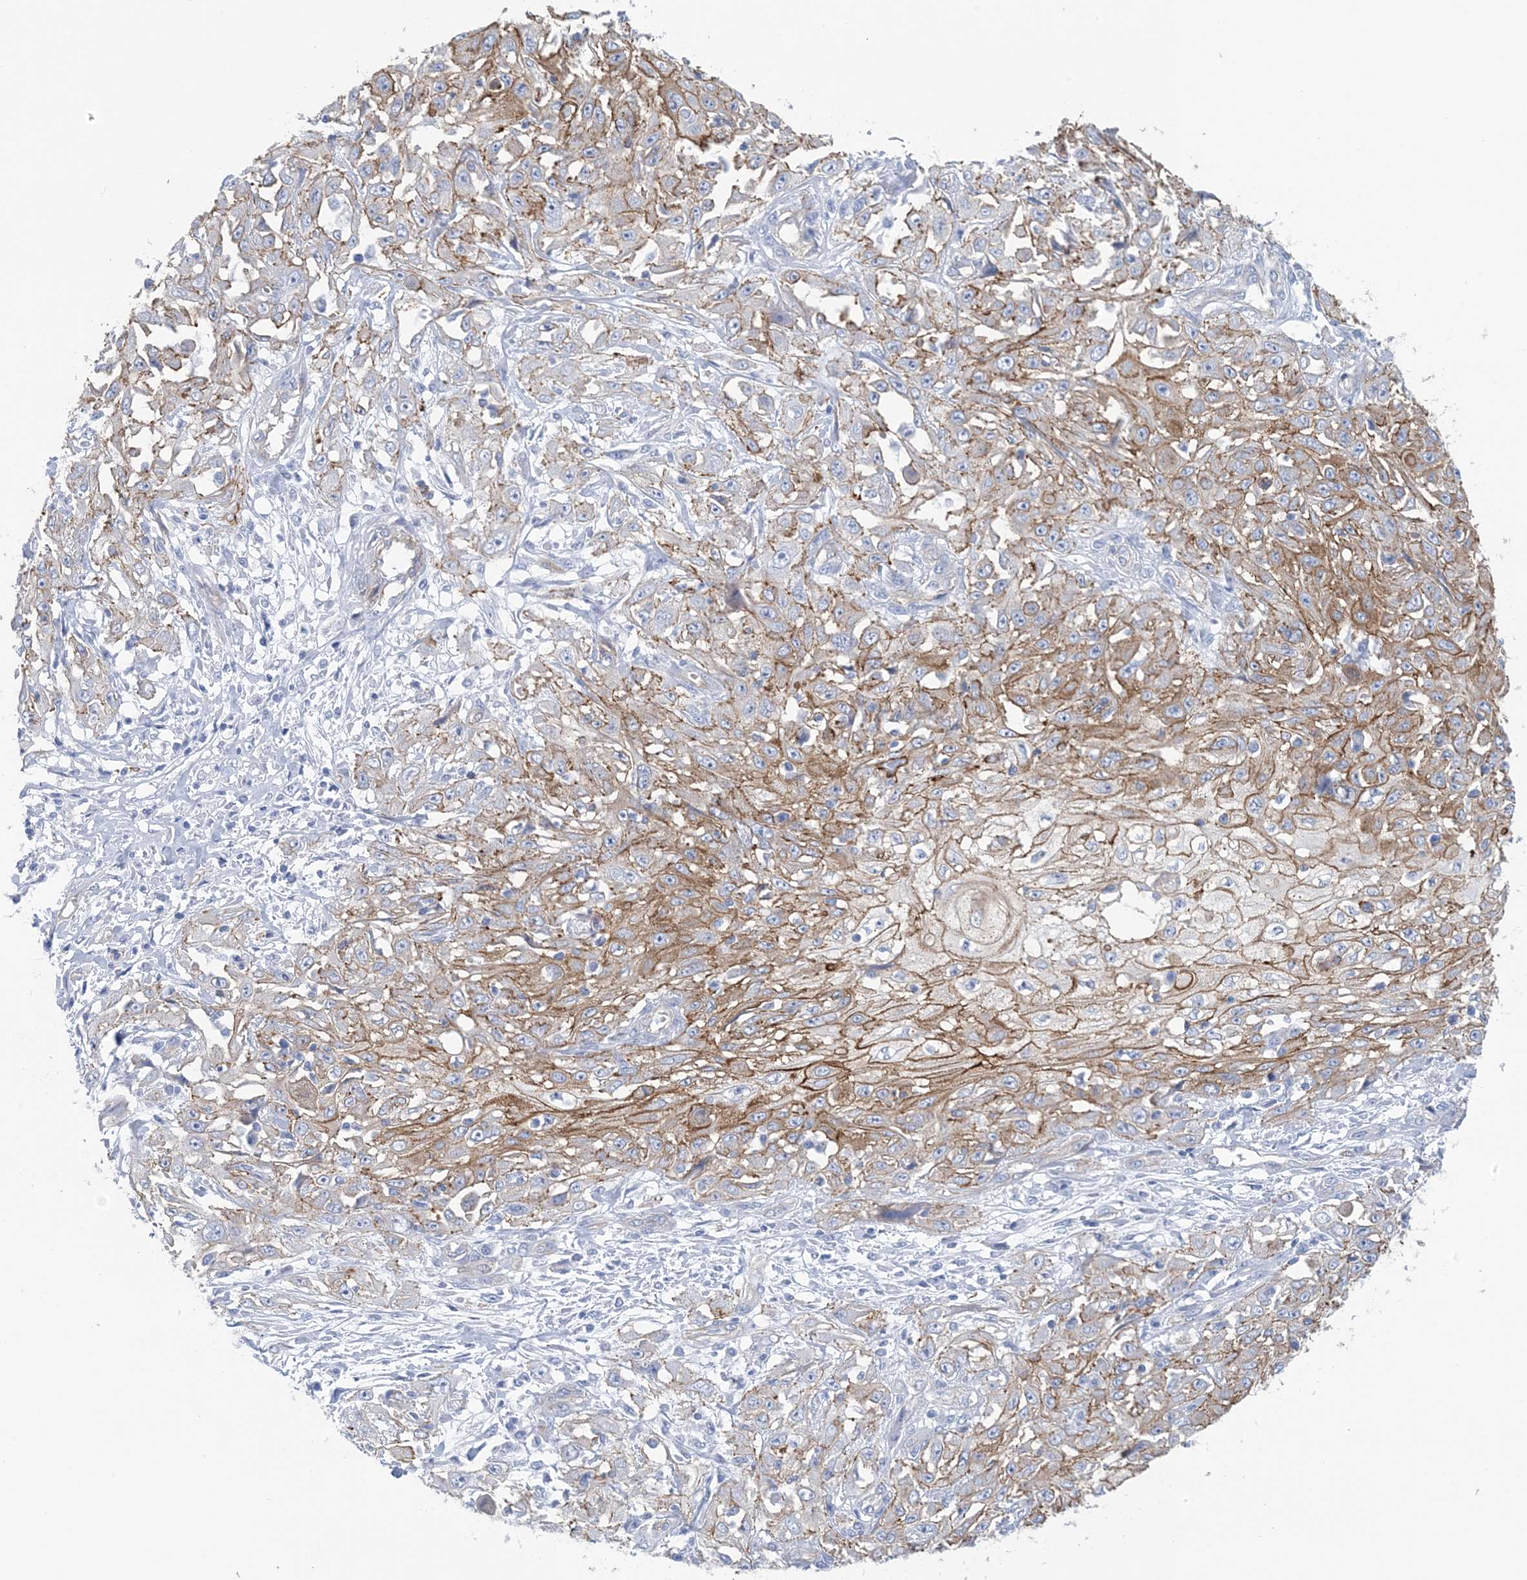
{"staining": {"intensity": "moderate", "quantity": "25%-75%", "location": "cytoplasmic/membranous"}, "tissue": "skin cancer", "cell_type": "Tumor cells", "image_type": "cancer", "snomed": [{"axis": "morphology", "description": "Squamous cell carcinoma, NOS"}, {"axis": "morphology", "description": "Squamous cell carcinoma, metastatic, NOS"}, {"axis": "topography", "description": "Skin"}, {"axis": "topography", "description": "Lymph node"}], "caption": "The image reveals a brown stain indicating the presence of a protein in the cytoplasmic/membranous of tumor cells in skin cancer (squamous cell carcinoma). The staining is performed using DAB (3,3'-diaminobenzidine) brown chromogen to label protein expression. The nuclei are counter-stained blue using hematoxylin.", "gene": "SHANK1", "patient": {"sex": "male", "age": 75}}